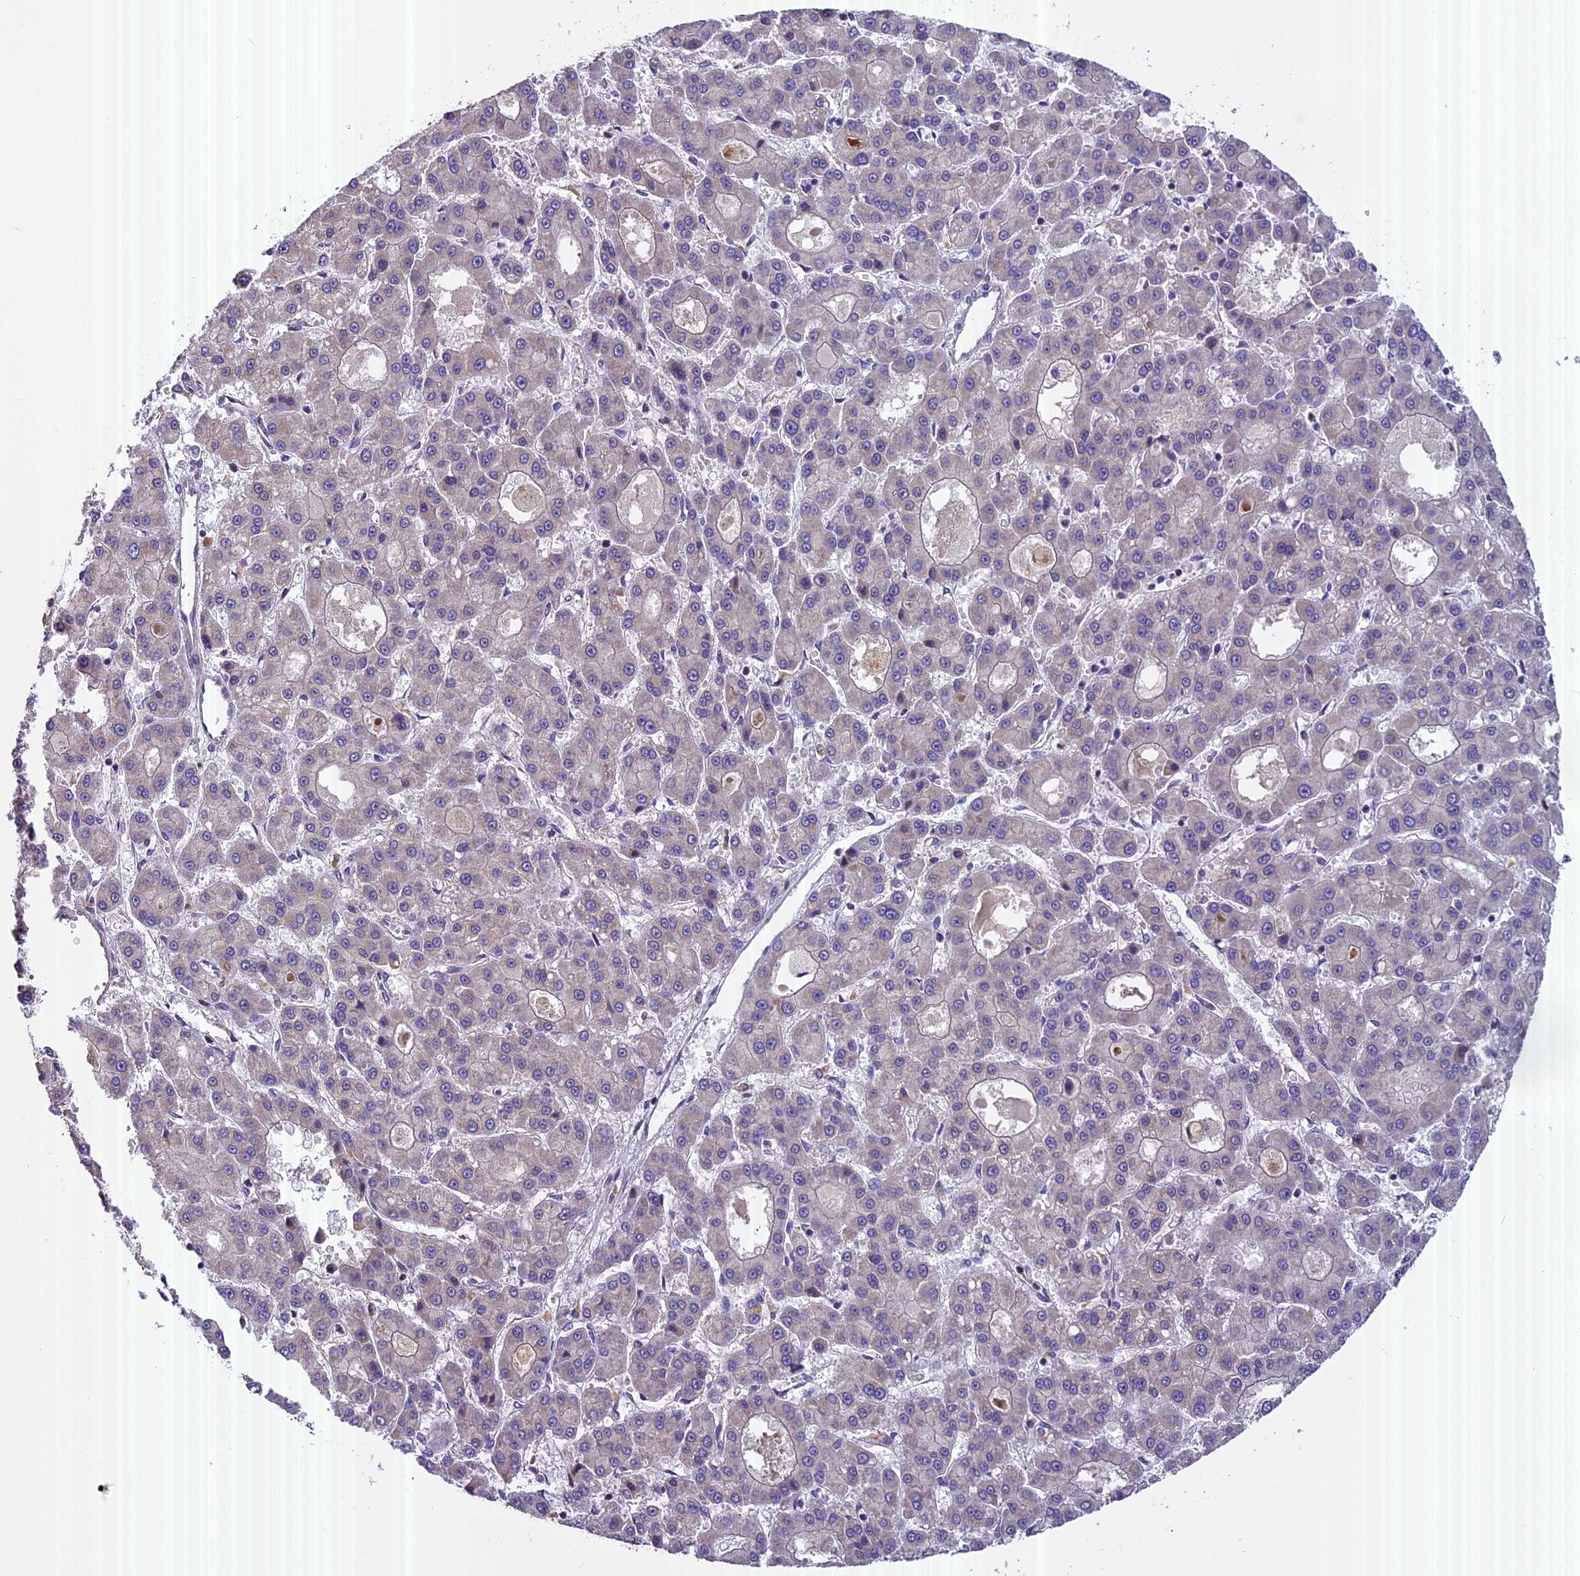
{"staining": {"intensity": "negative", "quantity": "none", "location": "none"}, "tissue": "liver cancer", "cell_type": "Tumor cells", "image_type": "cancer", "snomed": [{"axis": "morphology", "description": "Carcinoma, Hepatocellular, NOS"}, {"axis": "topography", "description": "Liver"}], "caption": "This photomicrograph is of liver hepatocellular carcinoma stained with immunohistochemistry (IHC) to label a protein in brown with the nuclei are counter-stained blue. There is no expression in tumor cells. (Brightfield microscopy of DAB (3,3'-diaminobenzidine) IHC at high magnification).", "gene": "FAM98C", "patient": {"sex": "male", "age": 70}}